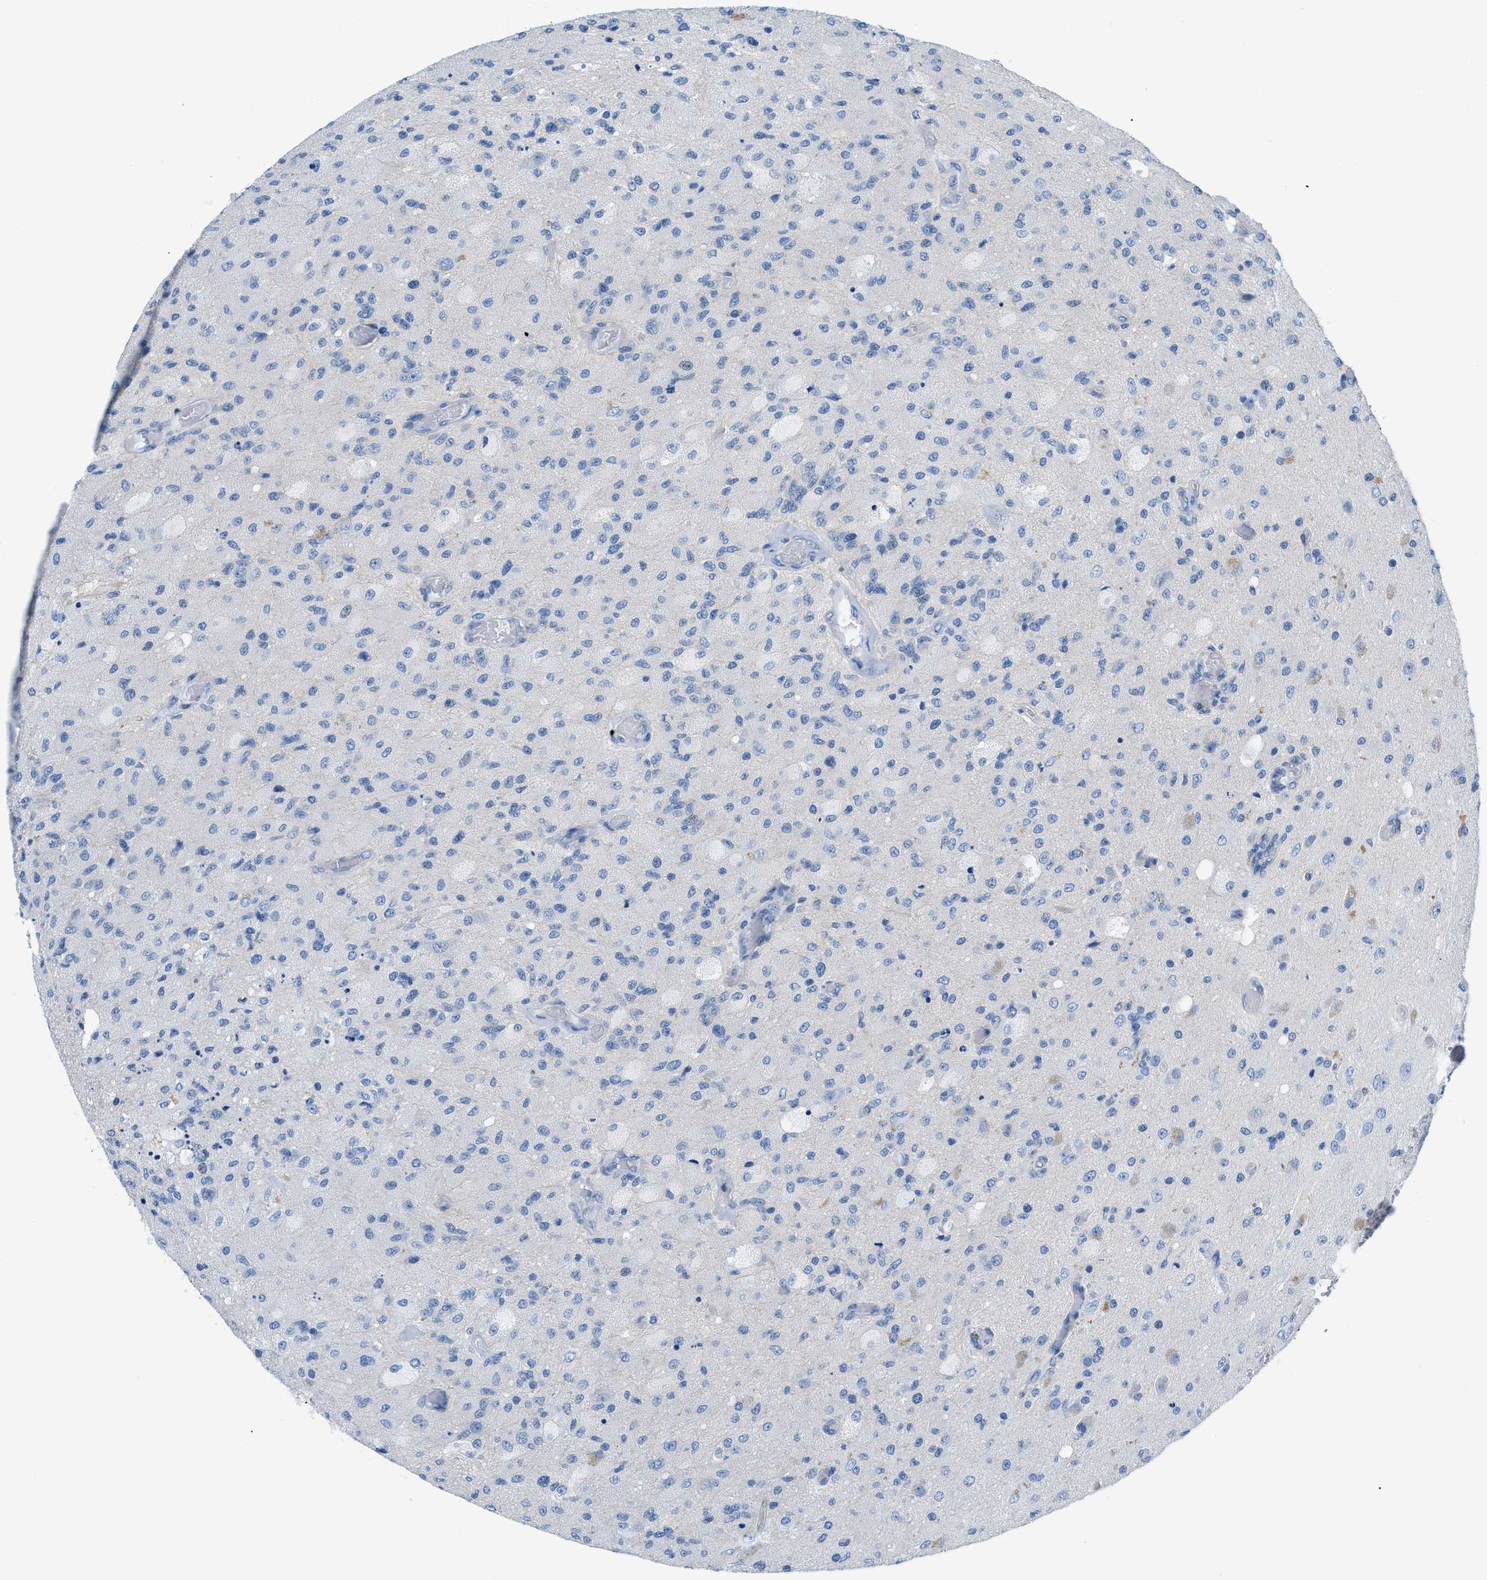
{"staining": {"intensity": "negative", "quantity": "none", "location": "none"}, "tissue": "glioma", "cell_type": "Tumor cells", "image_type": "cancer", "snomed": [{"axis": "morphology", "description": "Normal tissue, NOS"}, {"axis": "morphology", "description": "Glioma, malignant, High grade"}, {"axis": "topography", "description": "Cerebral cortex"}], "caption": "An immunohistochemistry (IHC) photomicrograph of malignant glioma (high-grade) is shown. There is no staining in tumor cells of malignant glioma (high-grade). The staining was performed using DAB to visualize the protein expression in brown, while the nuclei were stained in blue with hematoxylin (Magnification: 20x).", "gene": "FDCSP", "patient": {"sex": "male", "age": 77}}